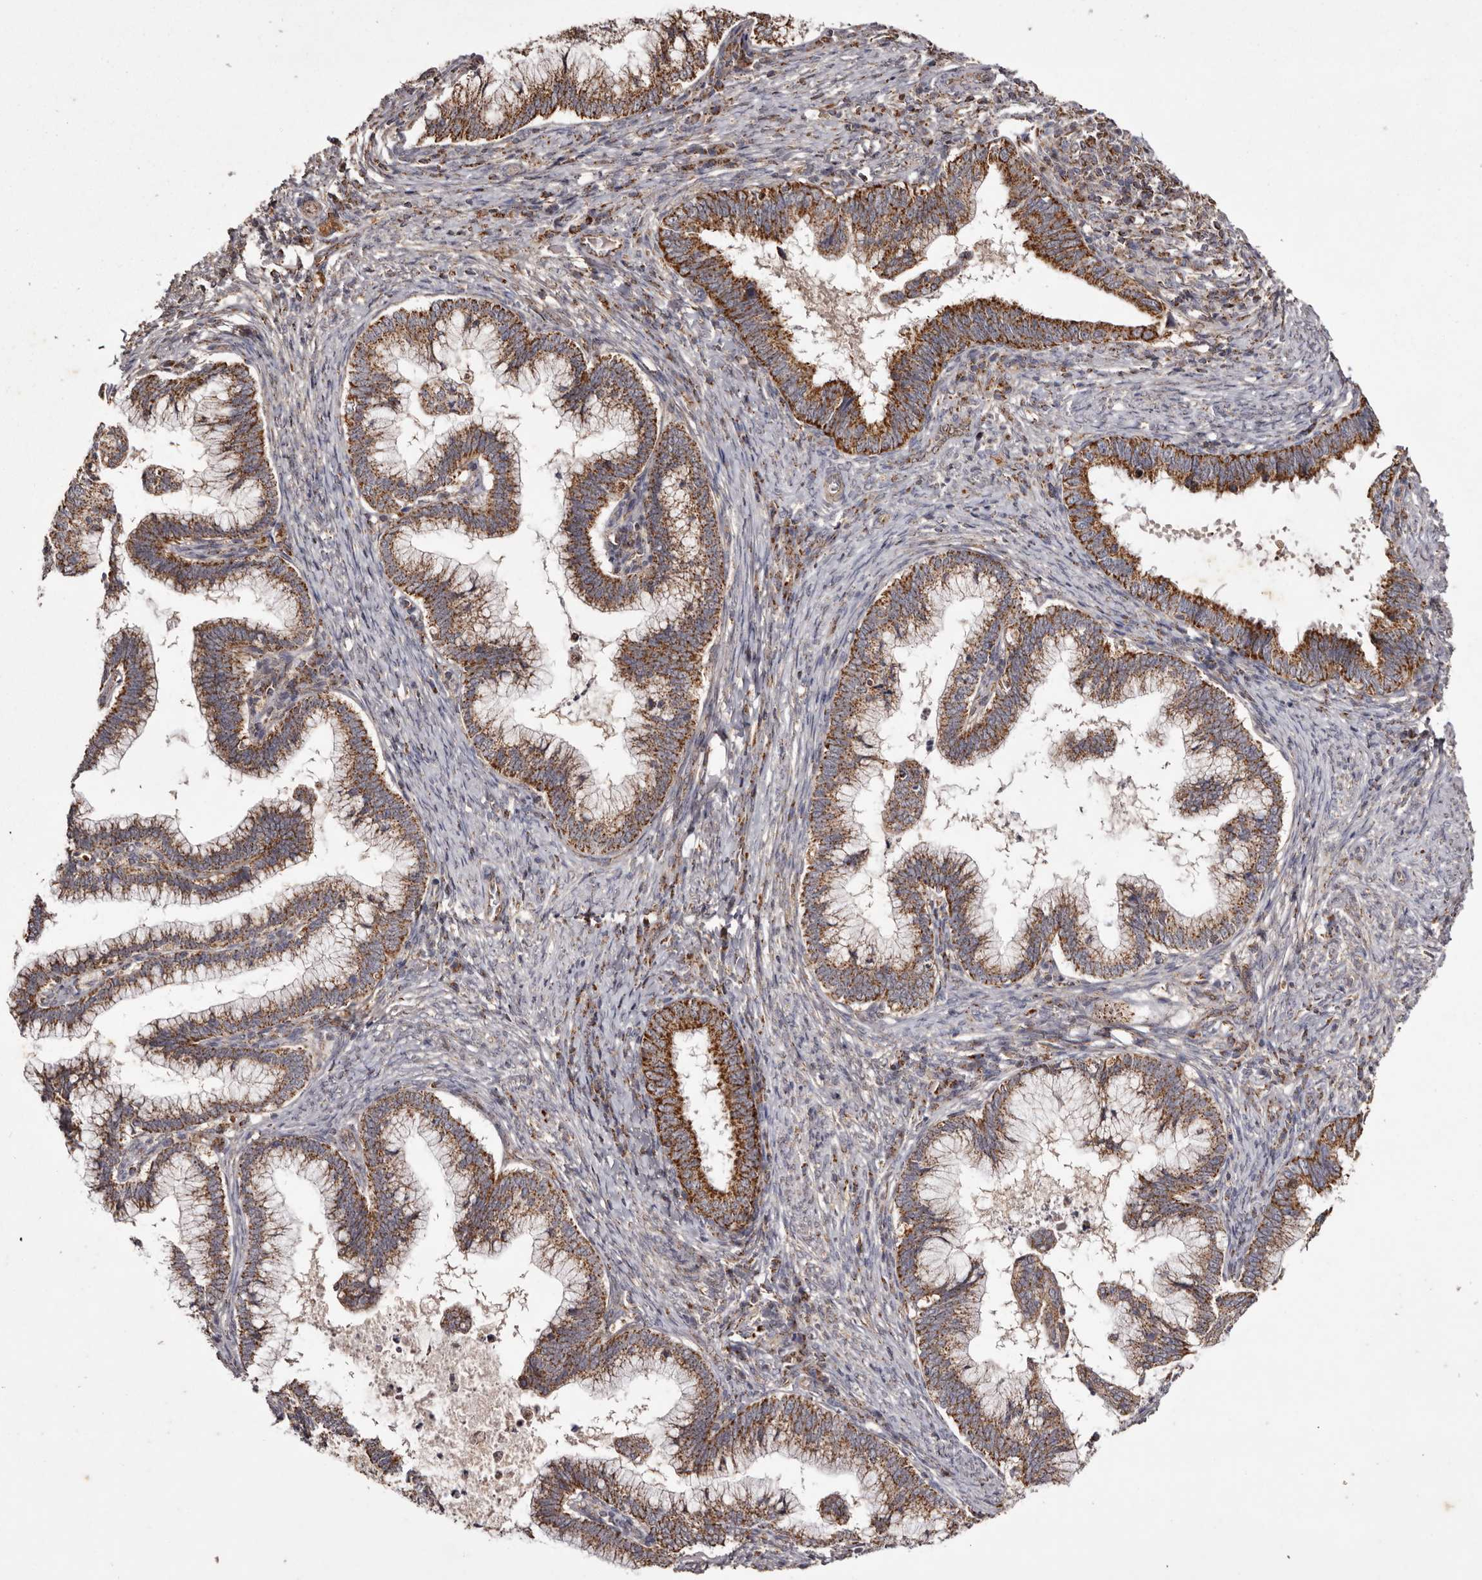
{"staining": {"intensity": "strong", "quantity": ">75%", "location": "cytoplasmic/membranous"}, "tissue": "cervical cancer", "cell_type": "Tumor cells", "image_type": "cancer", "snomed": [{"axis": "morphology", "description": "Adenocarcinoma, NOS"}, {"axis": "topography", "description": "Cervix"}], "caption": "DAB (3,3'-diaminobenzidine) immunohistochemical staining of adenocarcinoma (cervical) reveals strong cytoplasmic/membranous protein staining in about >75% of tumor cells.", "gene": "CPLANE2", "patient": {"sex": "female", "age": 36}}